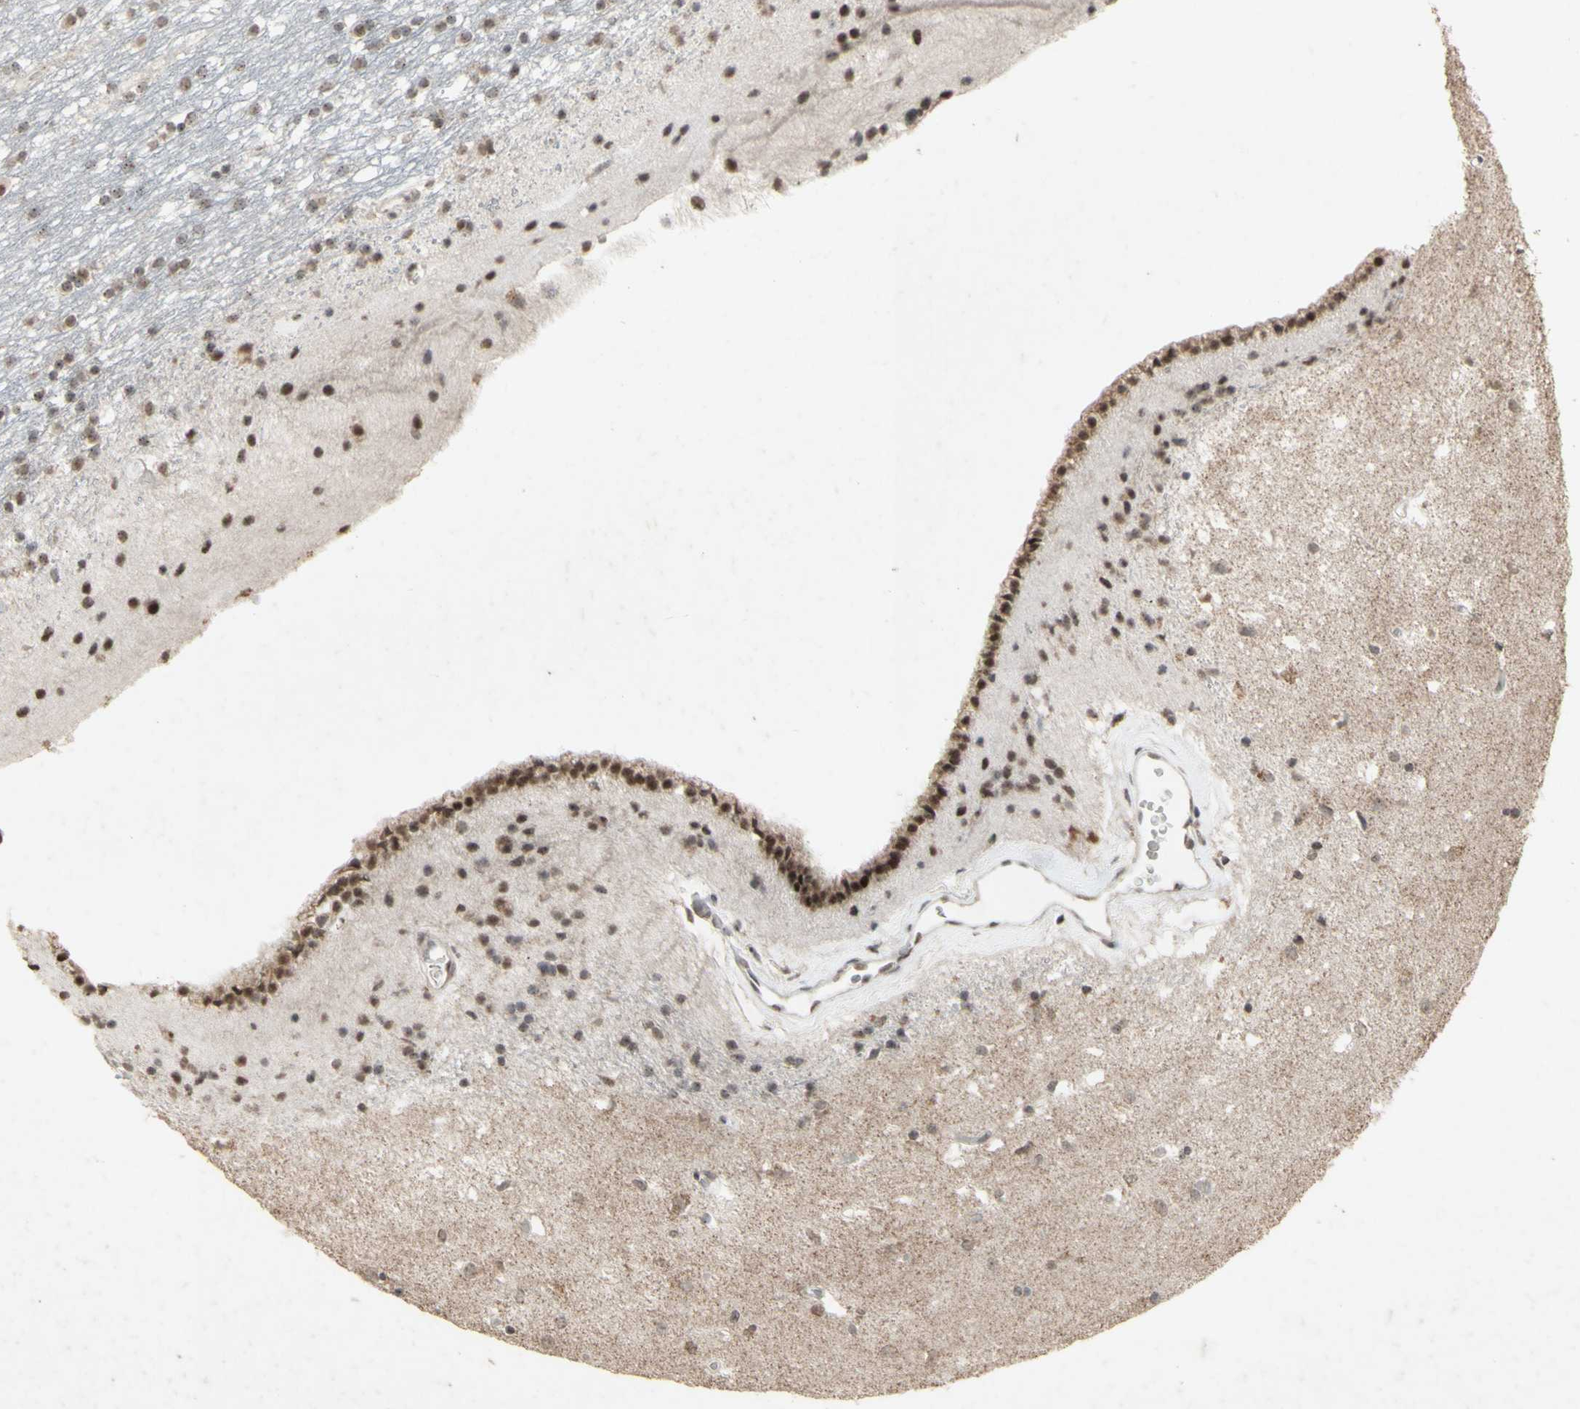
{"staining": {"intensity": "moderate", "quantity": ">75%", "location": "nuclear"}, "tissue": "caudate", "cell_type": "Glial cells", "image_type": "normal", "snomed": [{"axis": "morphology", "description": "Normal tissue, NOS"}, {"axis": "topography", "description": "Lateral ventricle wall"}], "caption": "Protein expression analysis of benign human caudate reveals moderate nuclear expression in approximately >75% of glial cells.", "gene": "CENPB", "patient": {"sex": "female", "age": 54}}